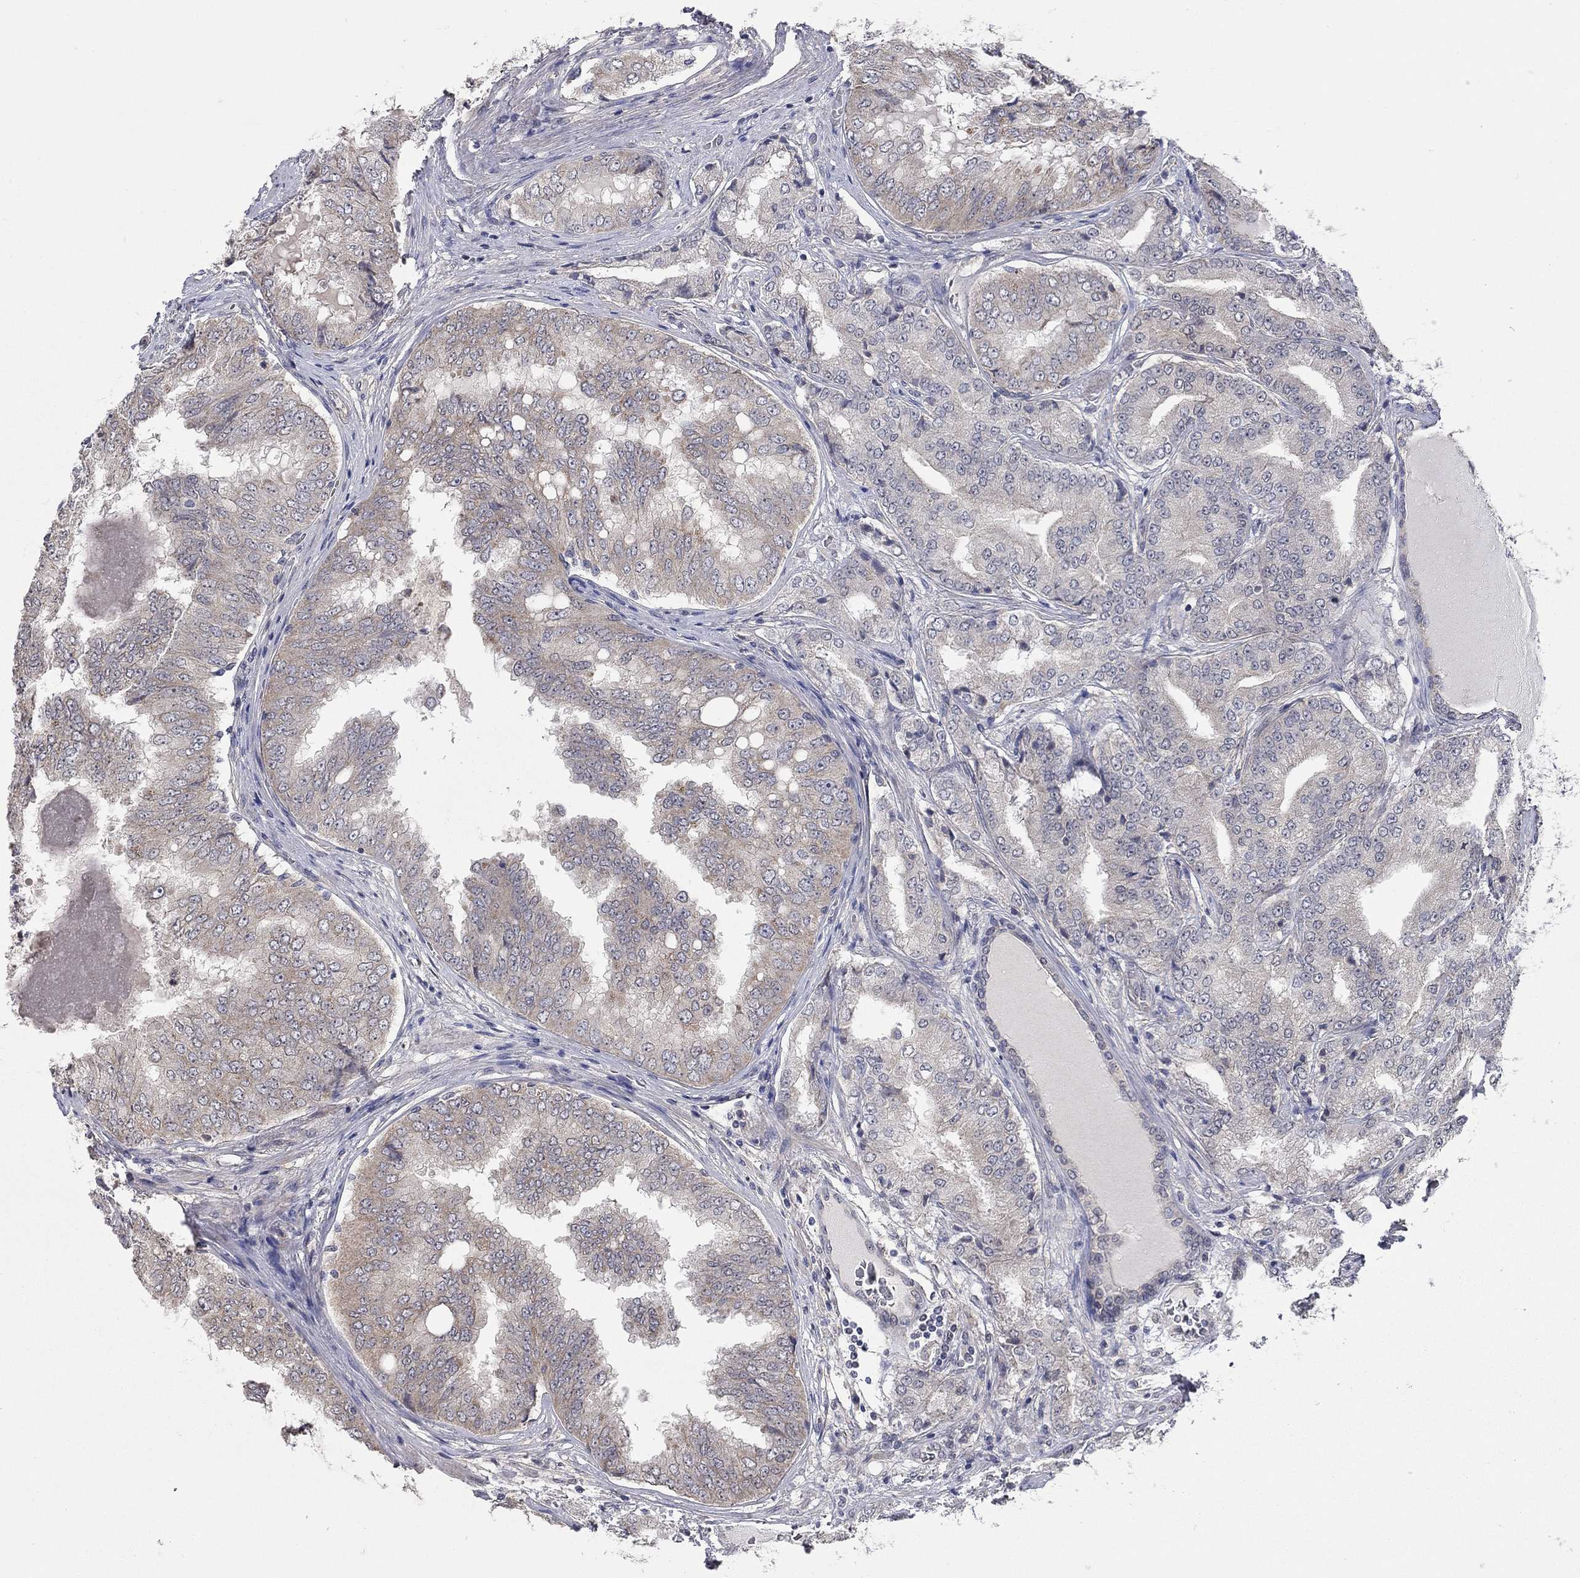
{"staining": {"intensity": "weak", "quantity": "25%-75%", "location": "cytoplasmic/membranous"}, "tissue": "prostate cancer", "cell_type": "Tumor cells", "image_type": "cancer", "snomed": [{"axis": "morphology", "description": "Adenocarcinoma, NOS"}, {"axis": "topography", "description": "Prostate"}], "caption": "Immunohistochemical staining of prostate adenocarcinoma displays weak cytoplasmic/membranous protein positivity in about 25%-75% of tumor cells.", "gene": "WASF3", "patient": {"sex": "male", "age": 65}}